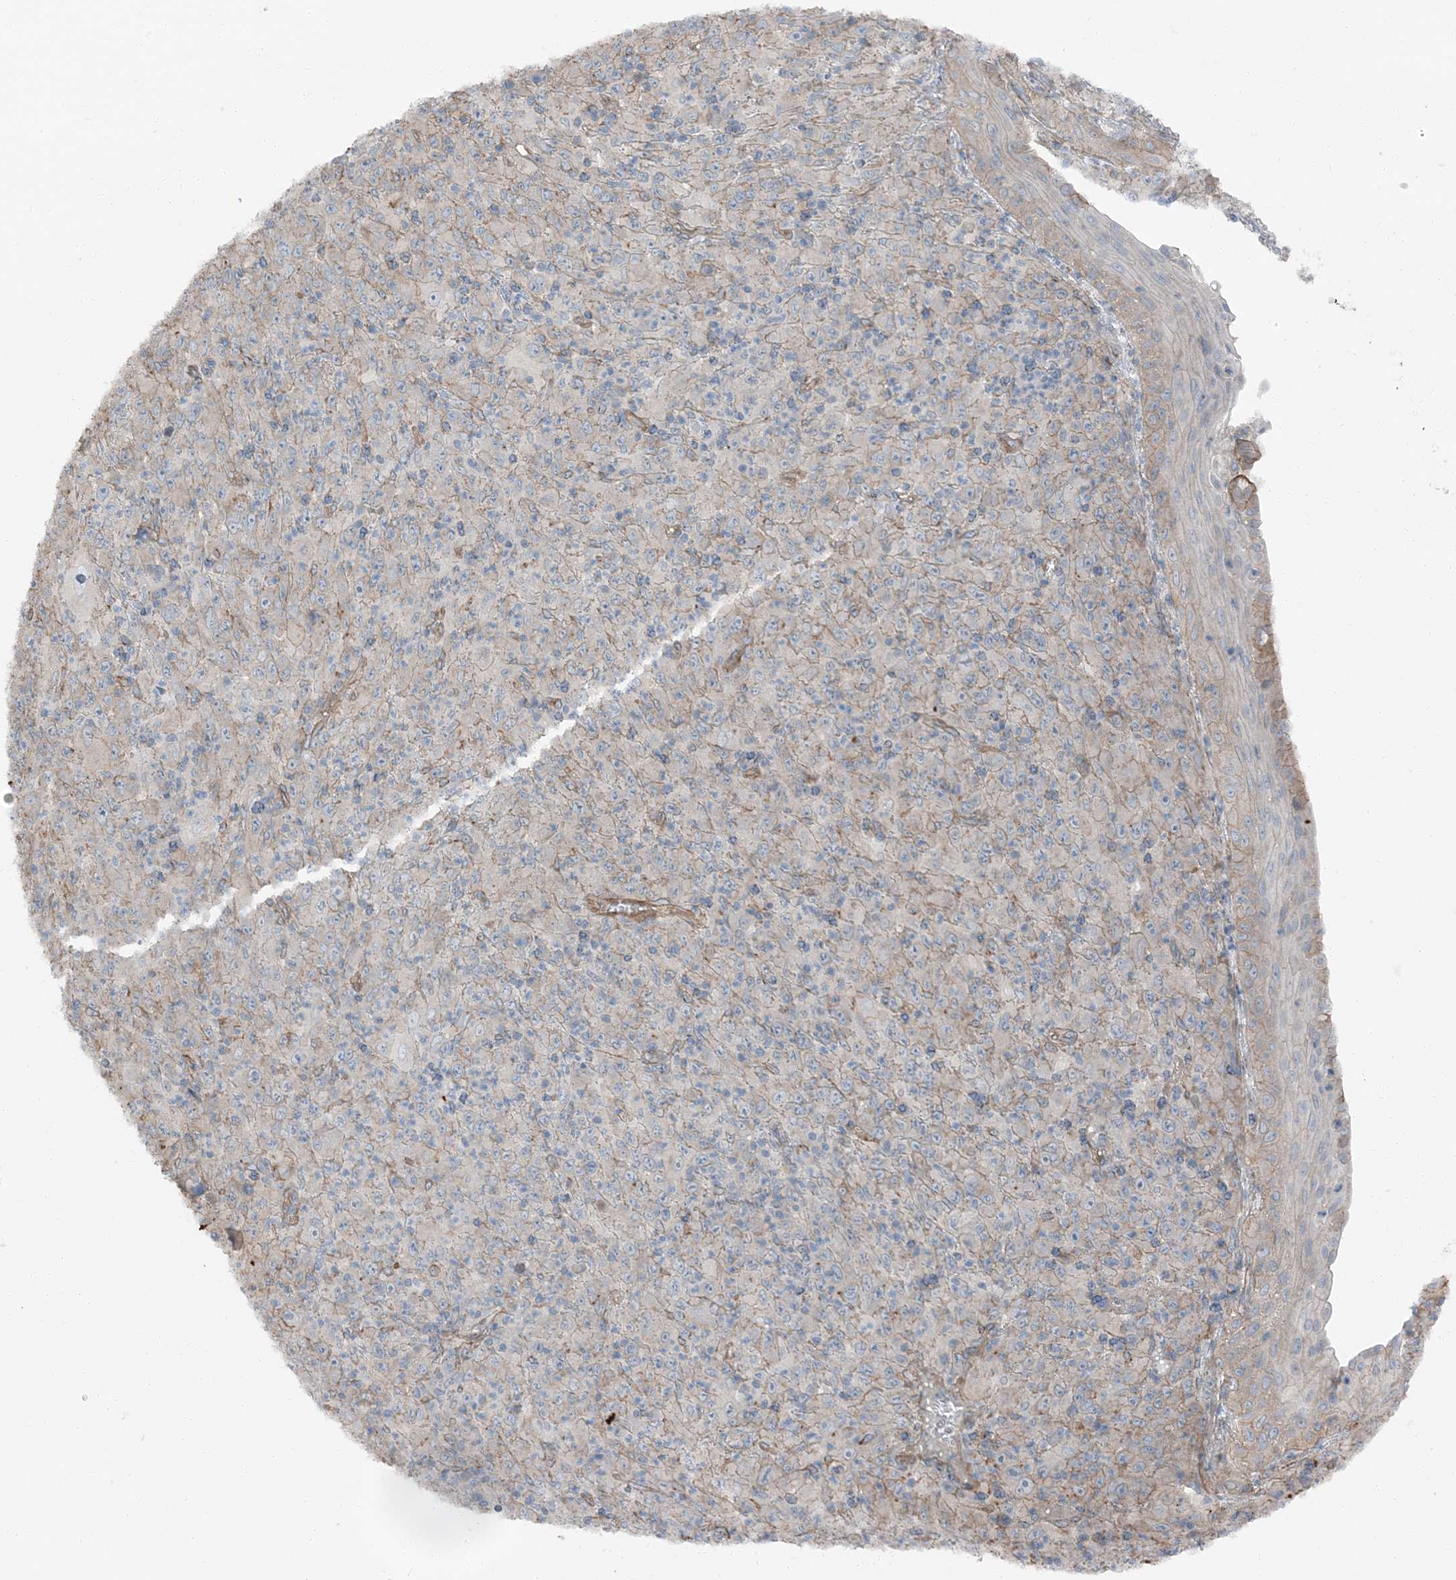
{"staining": {"intensity": "weak", "quantity": "<25%", "location": "cytoplasmic/membranous"}, "tissue": "melanoma", "cell_type": "Tumor cells", "image_type": "cancer", "snomed": [{"axis": "morphology", "description": "Malignant melanoma, Metastatic site"}, {"axis": "topography", "description": "Skin"}], "caption": "Immunohistochemistry (IHC) photomicrograph of malignant melanoma (metastatic site) stained for a protein (brown), which demonstrates no positivity in tumor cells.", "gene": "ZFP90", "patient": {"sex": "female", "age": 56}}